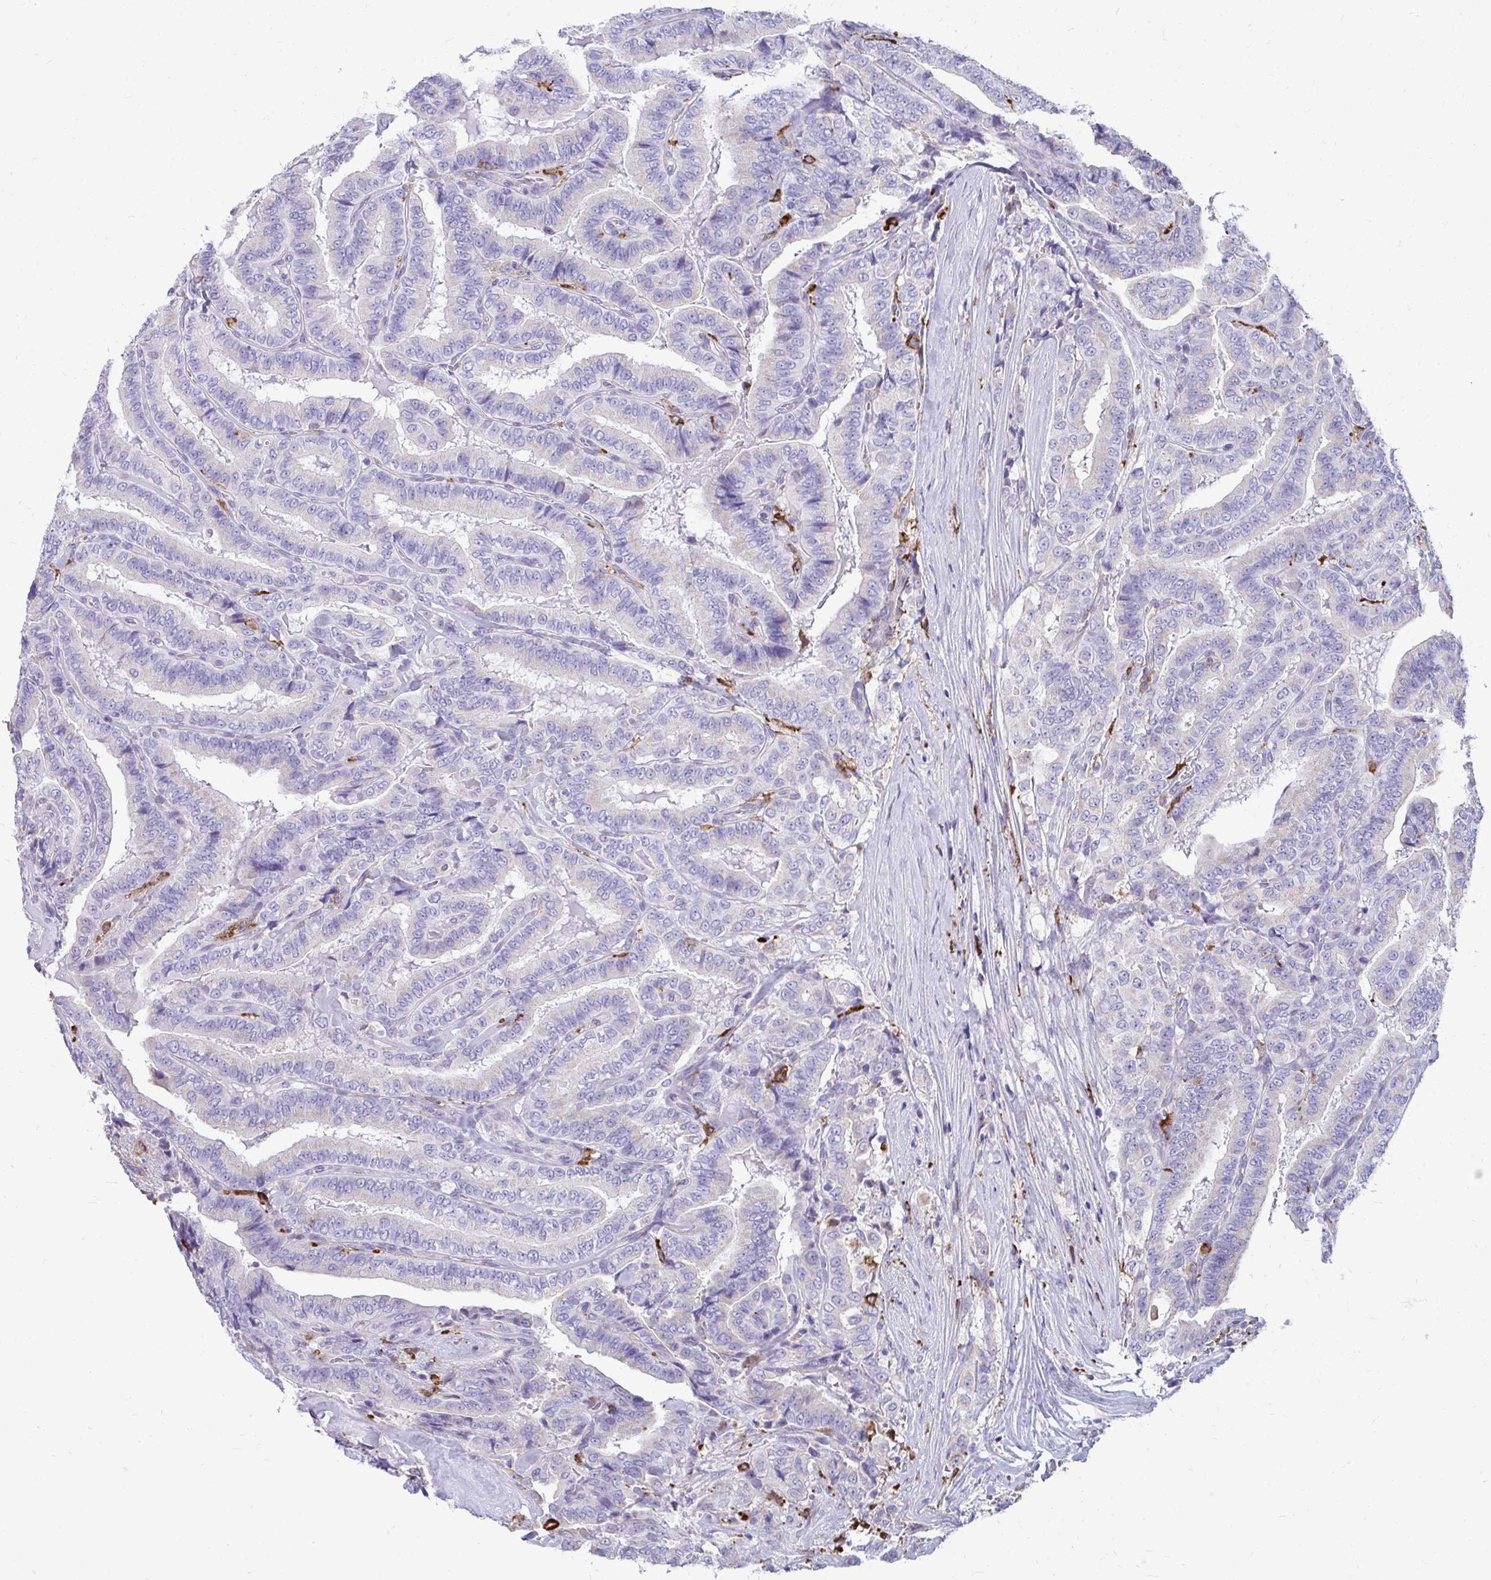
{"staining": {"intensity": "negative", "quantity": "none", "location": "none"}, "tissue": "thyroid cancer", "cell_type": "Tumor cells", "image_type": "cancer", "snomed": [{"axis": "morphology", "description": "Papillary adenocarcinoma, NOS"}, {"axis": "topography", "description": "Thyroid gland"}], "caption": "The micrograph displays no staining of tumor cells in thyroid cancer (papillary adenocarcinoma). (Immunohistochemistry, brightfield microscopy, high magnification).", "gene": "CD163", "patient": {"sex": "male", "age": 61}}